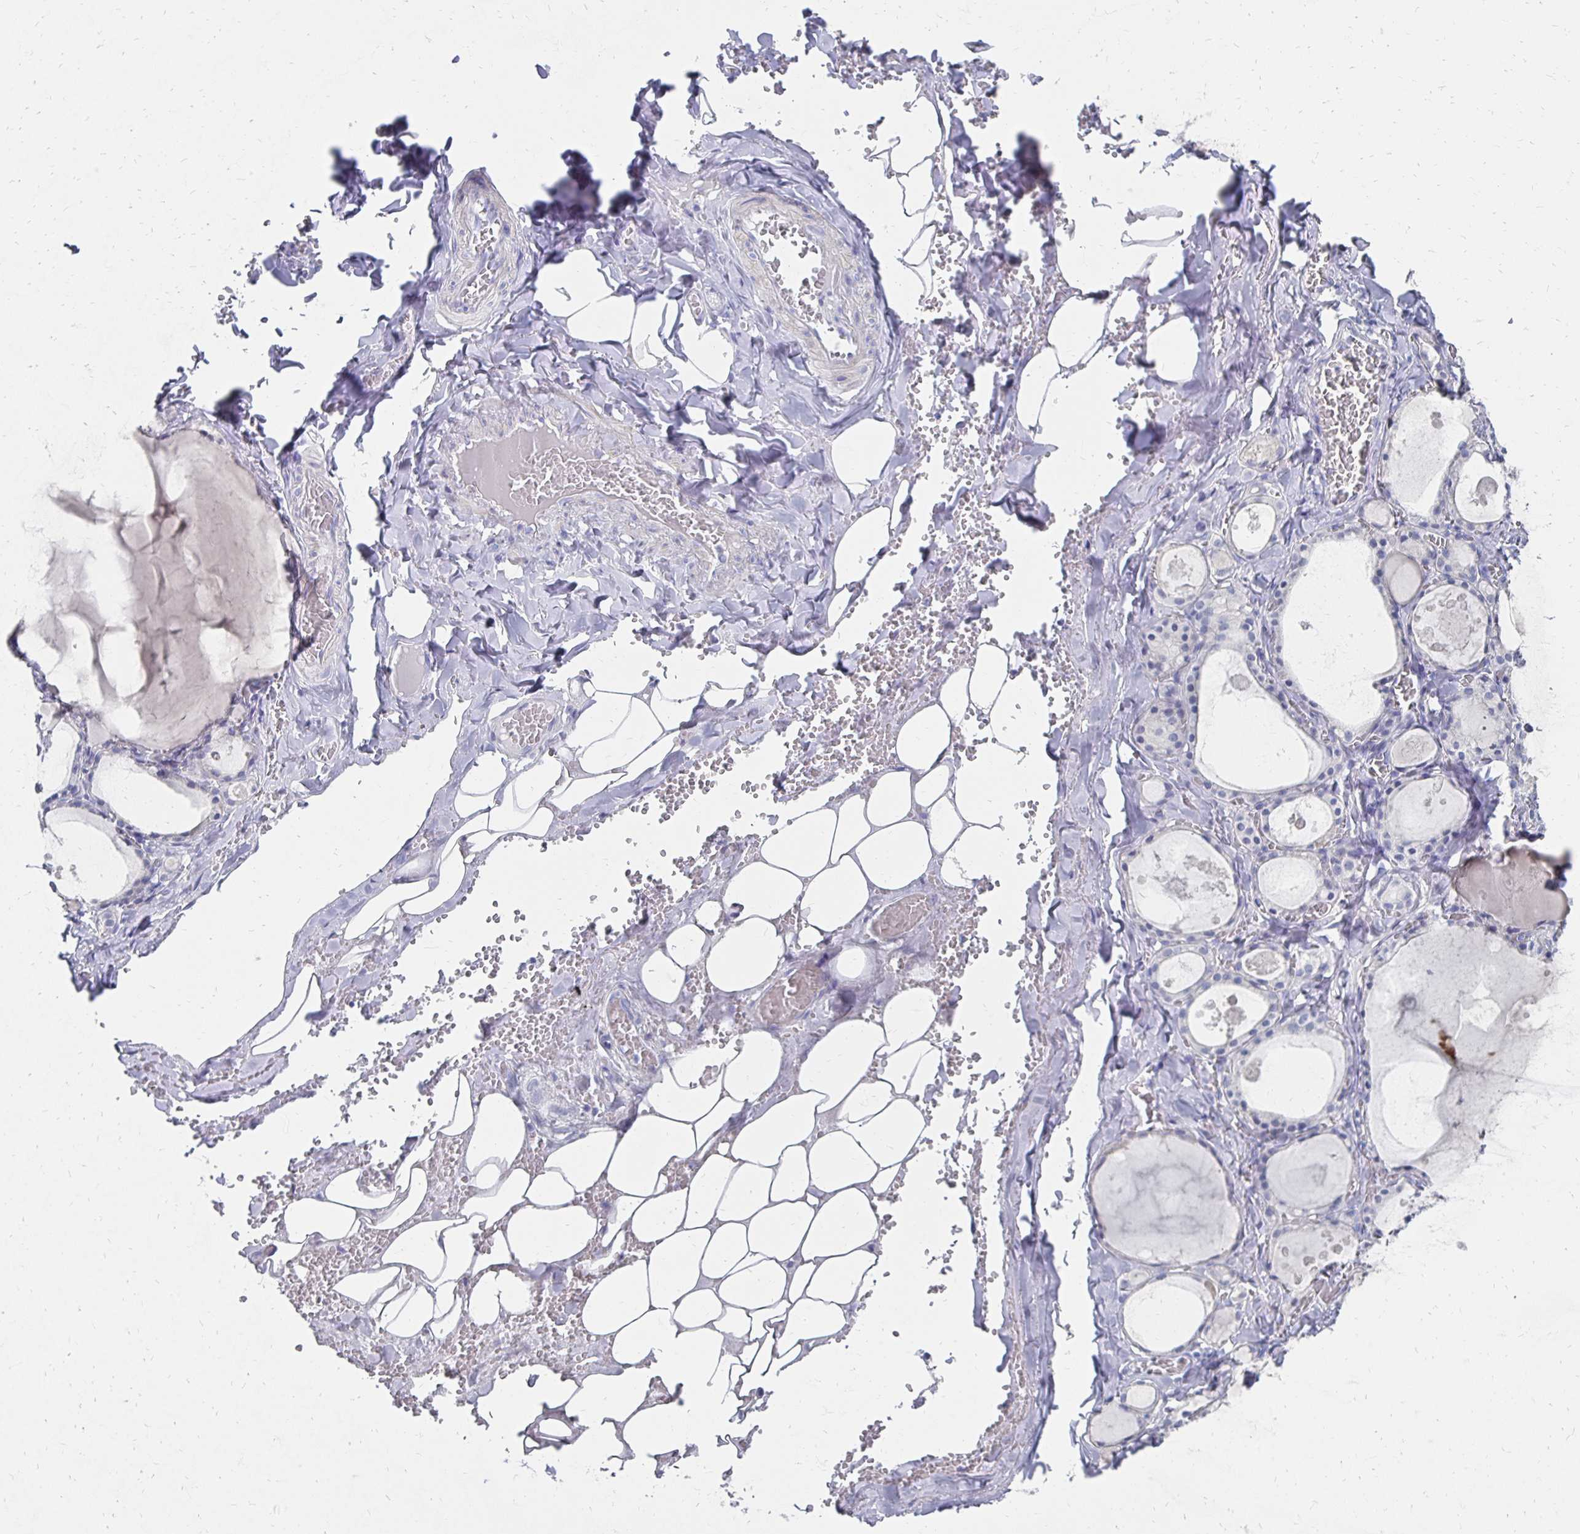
{"staining": {"intensity": "negative", "quantity": "none", "location": "none"}, "tissue": "thyroid gland", "cell_type": "Glandular cells", "image_type": "normal", "snomed": [{"axis": "morphology", "description": "Normal tissue, NOS"}, {"axis": "topography", "description": "Thyroid gland"}], "caption": "Protein analysis of normal thyroid gland shows no significant expression in glandular cells. (Immunohistochemistry, brightfield microscopy, high magnification).", "gene": "SYCP3", "patient": {"sex": "male", "age": 56}}